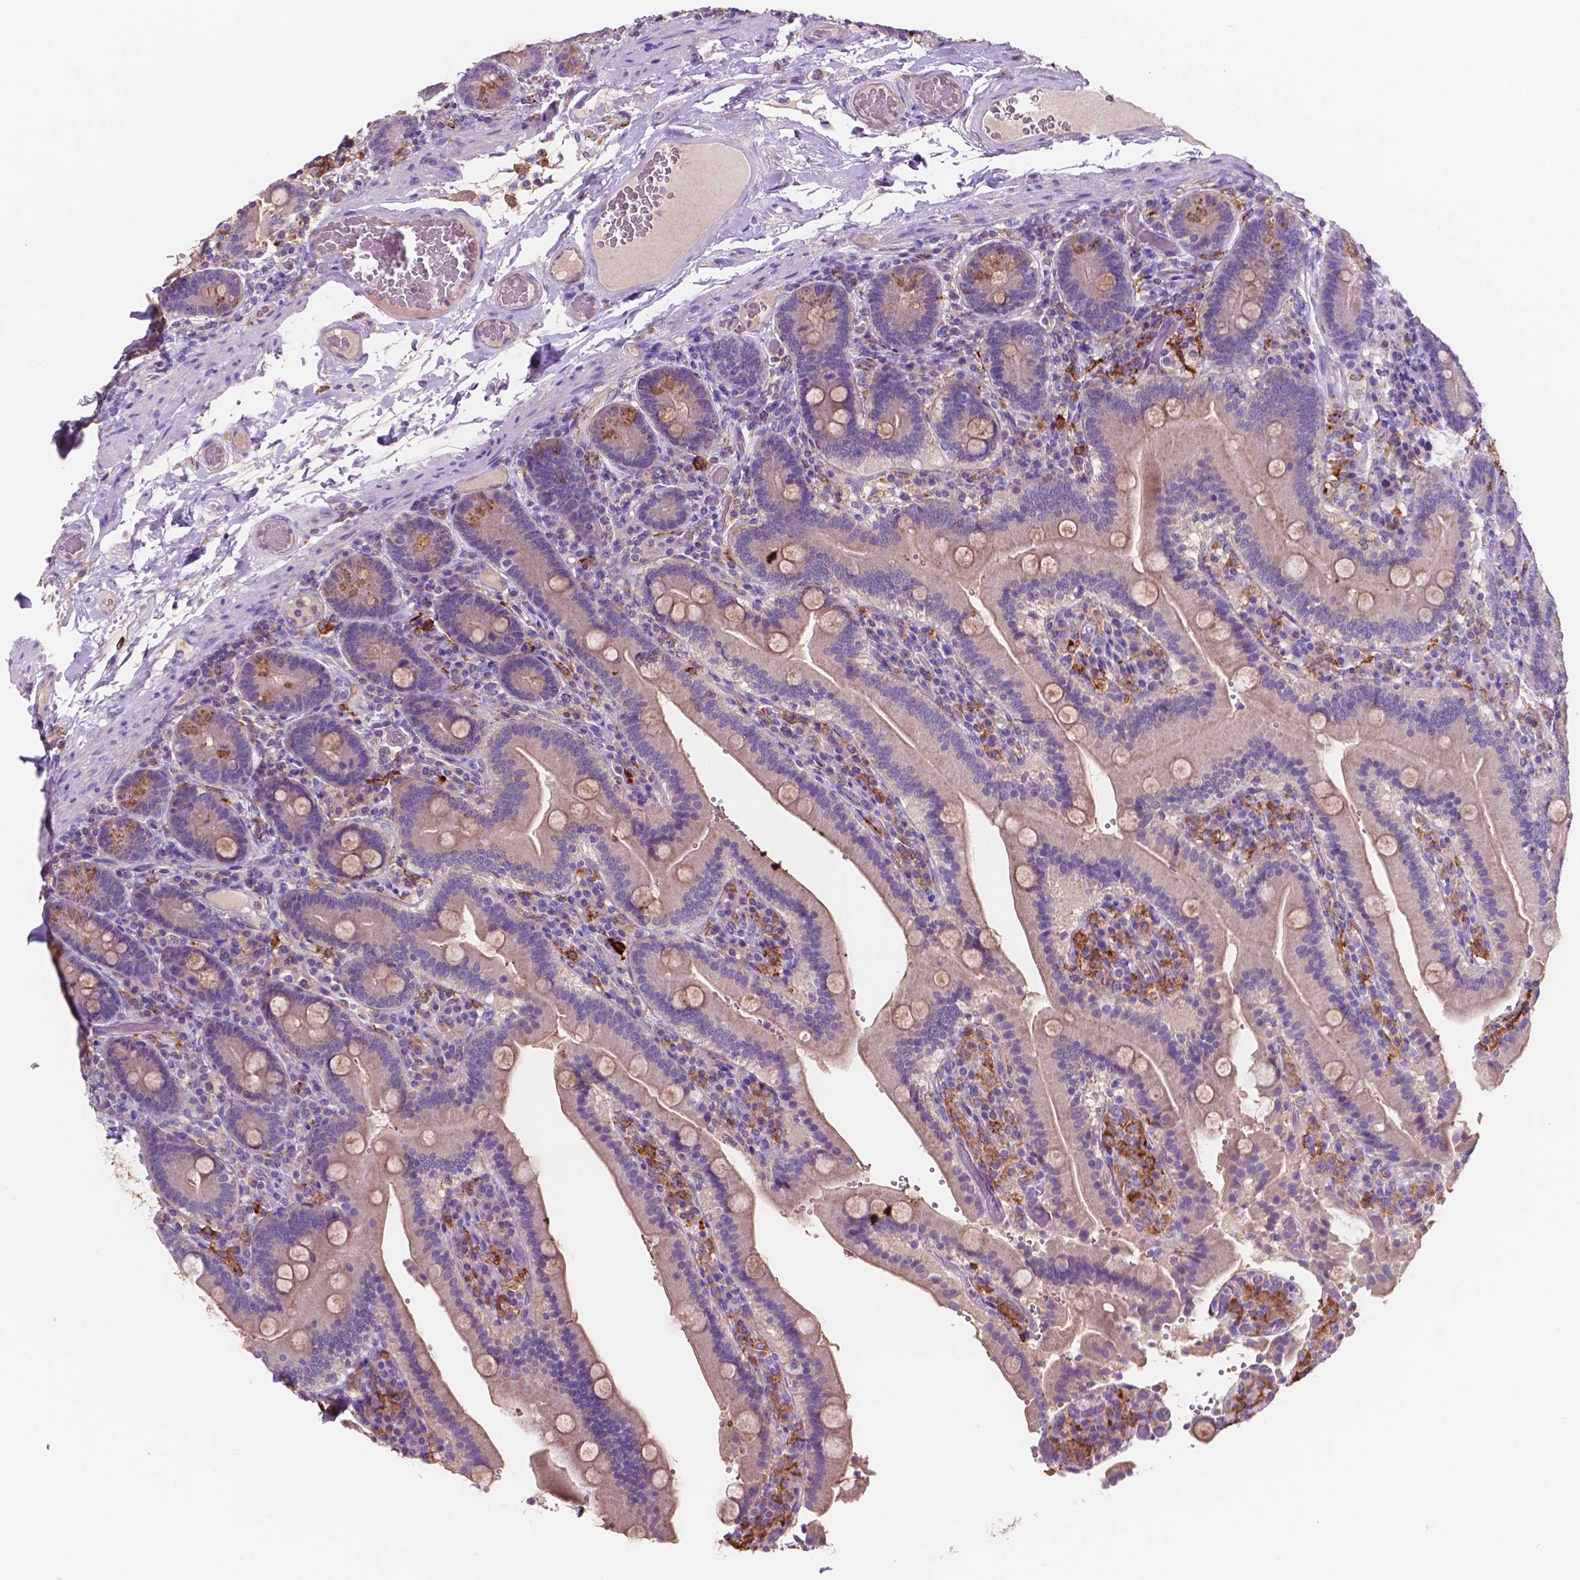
{"staining": {"intensity": "moderate", "quantity": "<25%", "location": "cytoplasmic/membranous"}, "tissue": "duodenum", "cell_type": "Glandular cells", "image_type": "normal", "snomed": [{"axis": "morphology", "description": "Normal tissue, NOS"}, {"axis": "topography", "description": "Duodenum"}], "caption": "IHC (DAB) staining of normal duodenum demonstrates moderate cytoplasmic/membranous protein positivity in about <25% of glandular cells.", "gene": "MKRN2OS", "patient": {"sex": "female", "age": 62}}